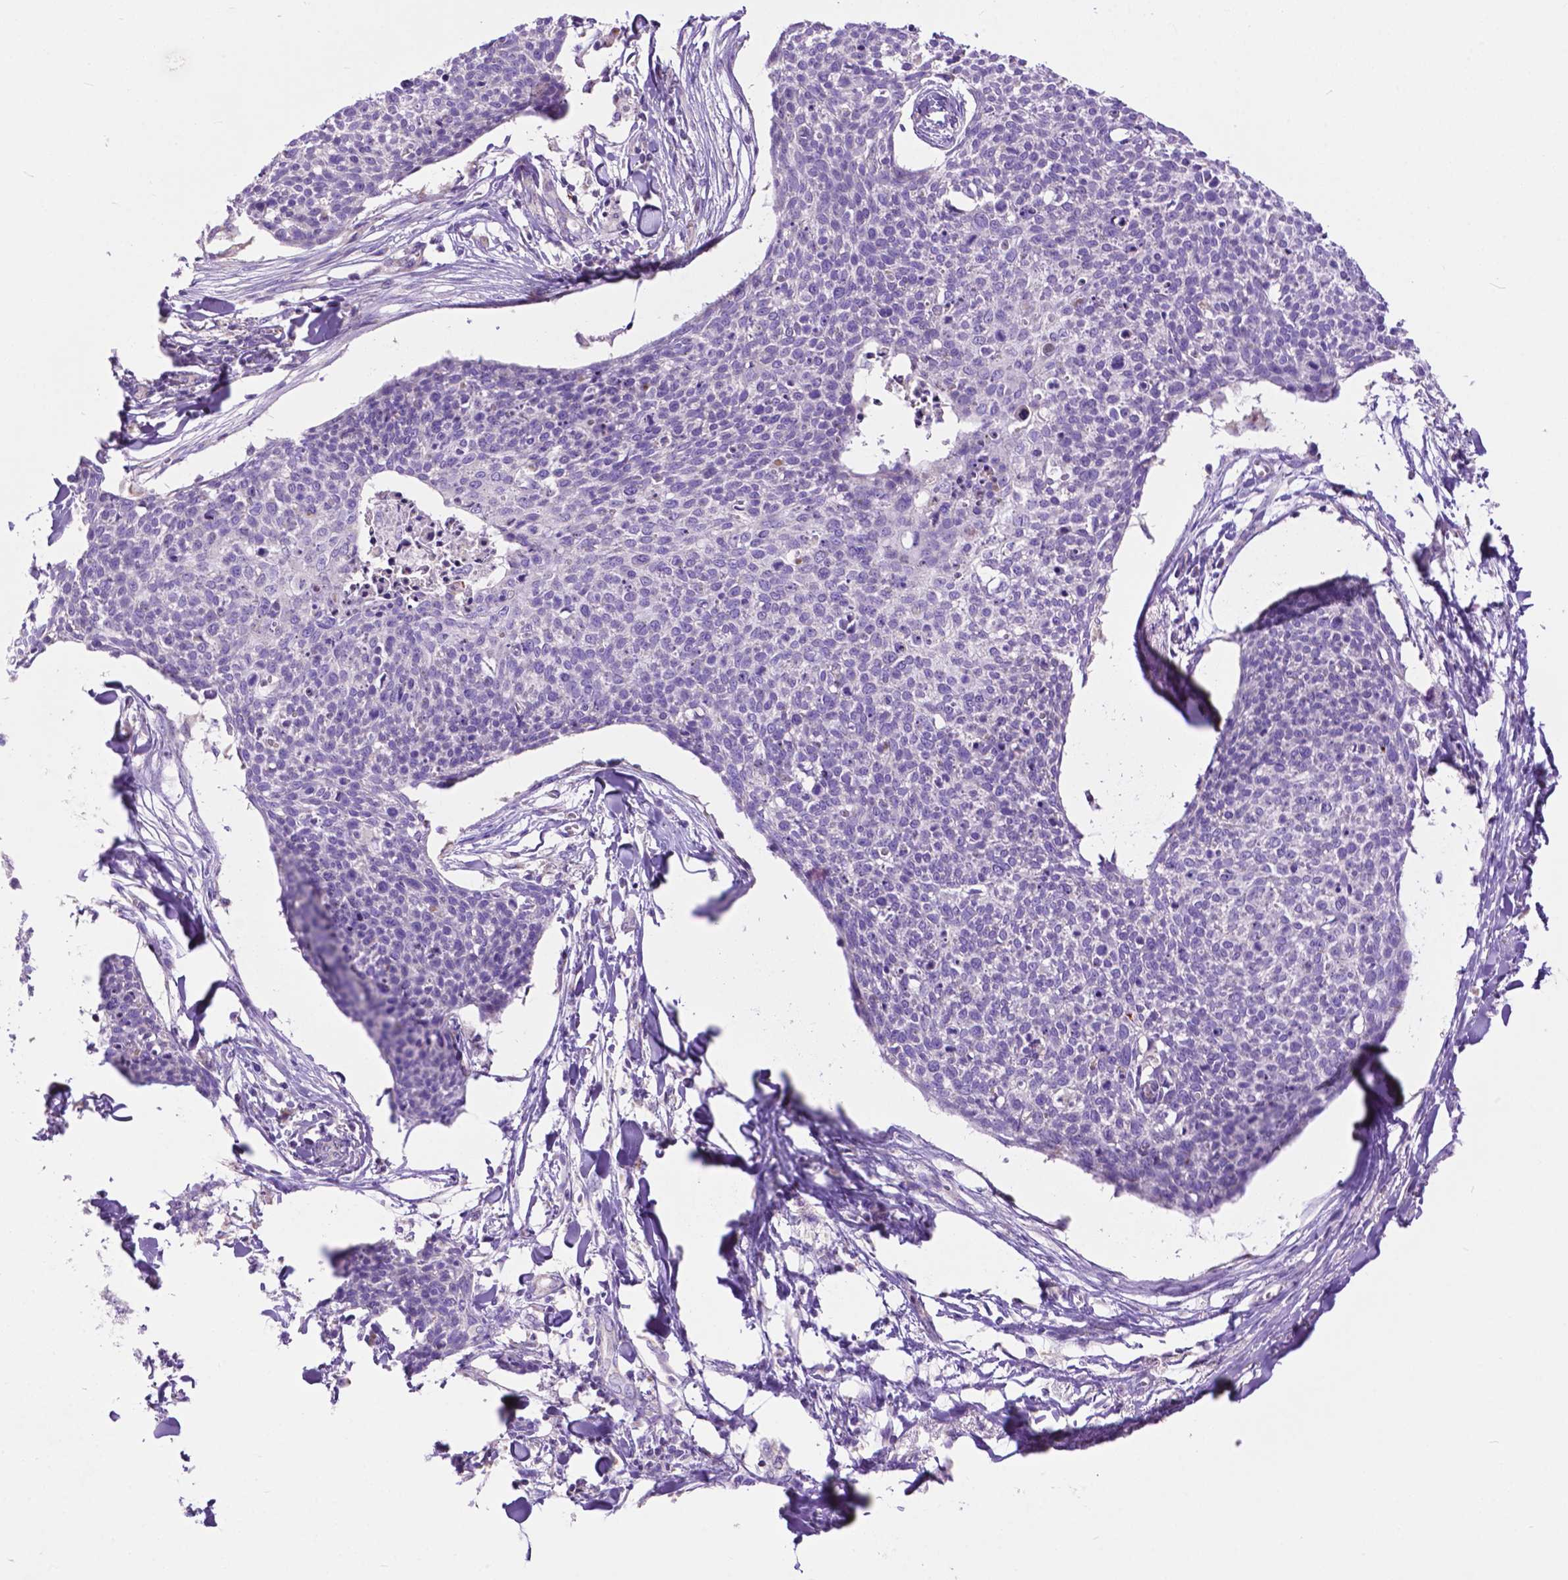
{"staining": {"intensity": "negative", "quantity": "none", "location": "none"}, "tissue": "skin cancer", "cell_type": "Tumor cells", "image_type": "cancer", "snomed": [{"axis": "morphology", "description": "Squamous cell carcinoma, NOS"}, {"axis": "topography", "description": "Skin"}, {"axis": "topography", "description": "Vulva"}], "caption": "Skin squamous cell carcinoma was stained to show a protein in brown. There is no significant expression in tumor cells. (Brightfield microscopy of DAB immunohistochemistry at high magnification).", "gene": "PHYHIP", "patient": {"sex": "female", "age": 75}}